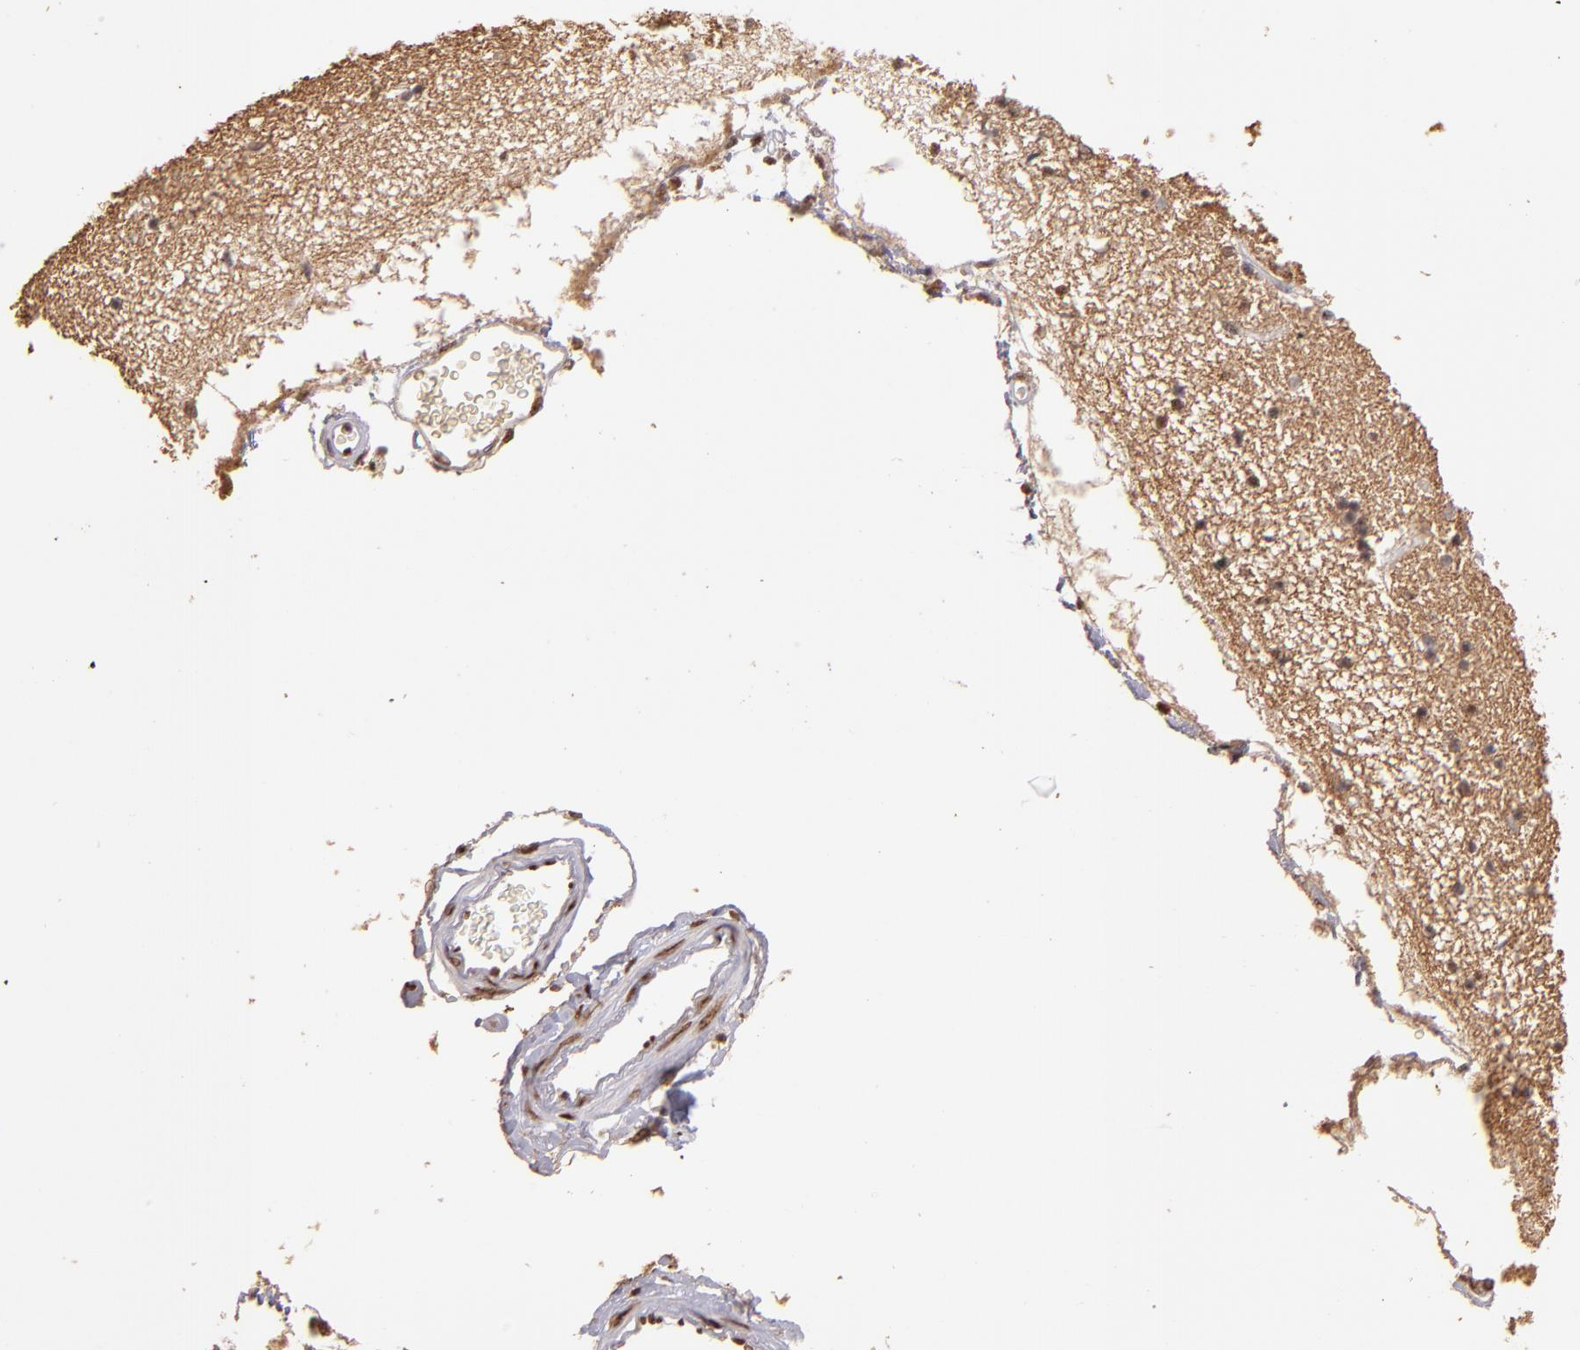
{"staining": {"intensity": "weak", "quantity": ">75%", "location": "nuclear"}, "tissue": "hippocampus", "cell_type": "Glial cells", "image_type": "normal", "snomed": [{"axis": "morphology", "description": "Normal tissue, NOS"}, {"axis": "topography", "description": "Hippocampus"}], "caption": "Immunohistochemical staining of unremarkable human hippocampus displays >75% levels of weak nuclear protein positivity in approximately >75% of glial cells.", "gene": "SP1", "patient": {"sex": "female", "age": 54}}